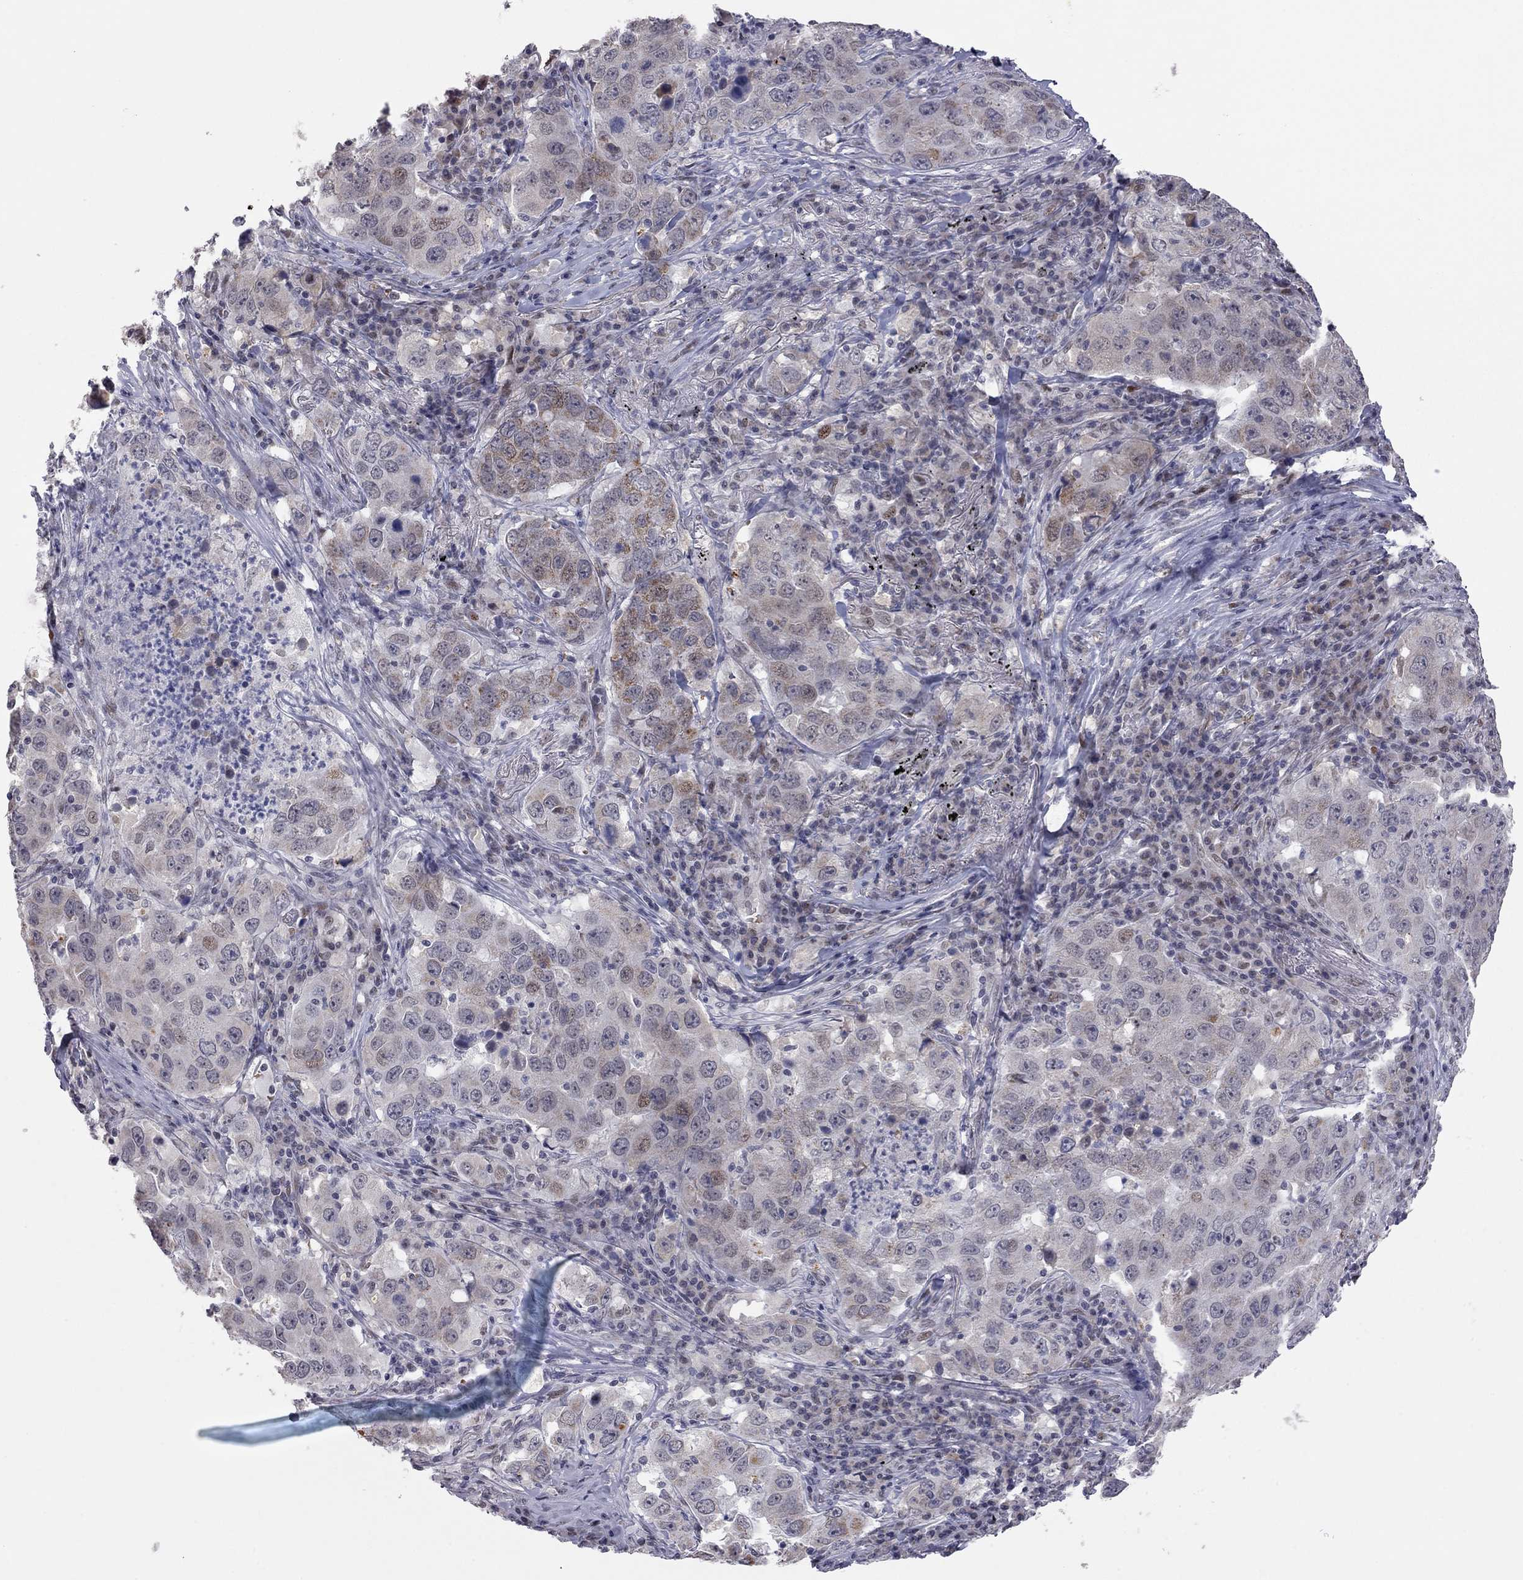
{"staining": {"intensity": "strong", "quantity": "<25%", "location": "cytoplasmic/membranous"}, "tissue": "lung cancer", "cell_type": "Tumor cells", "image_type": "cancer", "snomed": [{"axis": "morphology", "description": "Adenocarcinoma, NOS"}, {"axis": "topography", "description": "Lung"}], "caption": "Lung cancer was stained to show a protein in brown. There is medium levels of strong cytoplasmic/membranous positivity in about <25% of tumor cells.", "gene": "MC3R", "patient": {"sex": "male", "age": 73}}